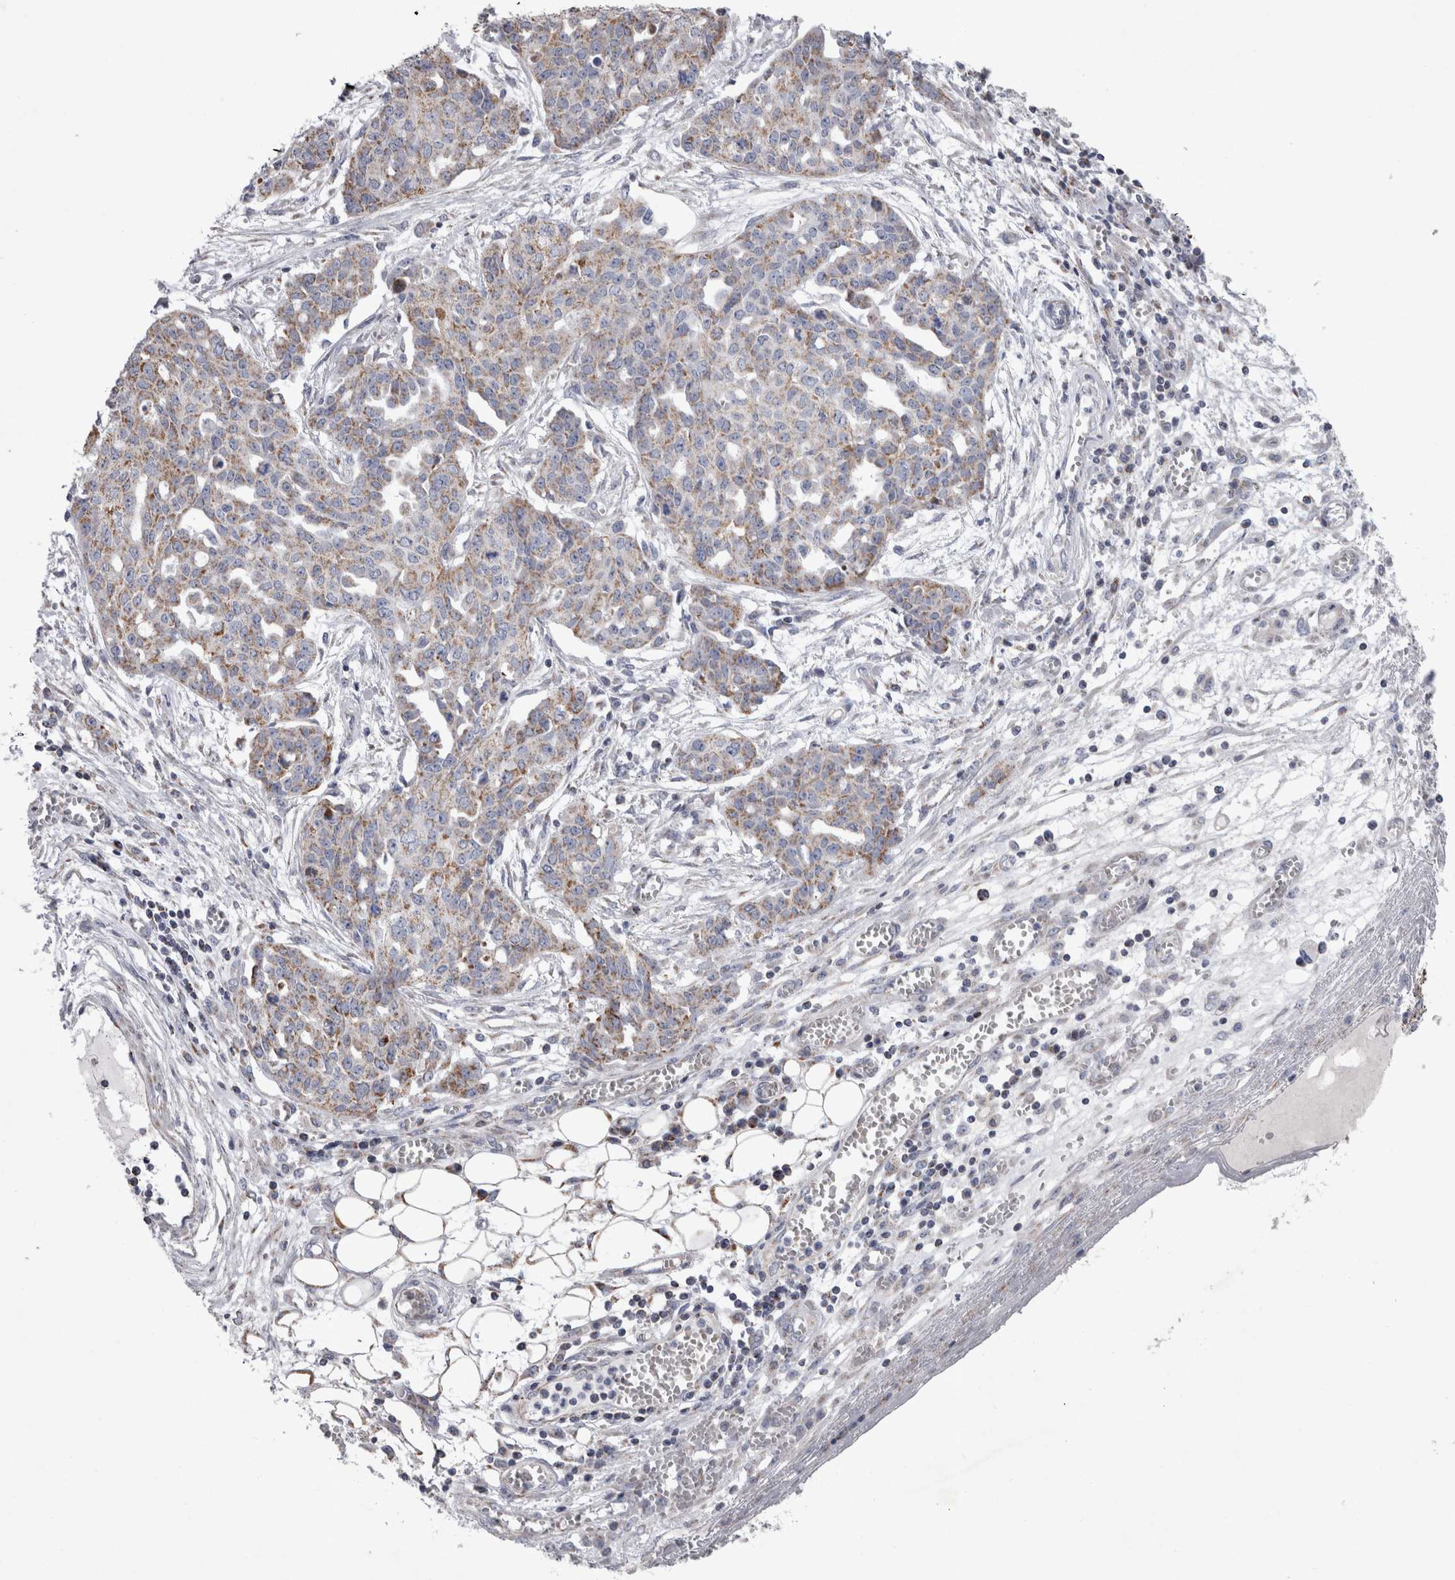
{"staining": {"intensity": "moderate", "quantity": ">75%", "location": "cytoplasmic/membranous"}, "tissue": "ovarian cancer", "cell_type": "Tumor cells", "image_type": "cancer", "snomed": [{"axis": "morphology", "description": "Cystadenocarcinoma, serous, NOS"}, {"axis": "topography", "description": "Soft tissue"}, {"axis": "topography", "description": "Ovary"}], "caption": "Protein expression analysis of human ovarian serous cystadenocarcinoma reveals moderate cytoplasmic/membranous expression in approximately >75% of tumor cells. (DAB (3,3'-diaminobenzidine) IHC, brown staining for protein, blue staining for nuclei).", "gene": "HDHD3", "patient": {"sex": "female", "age": 57}}